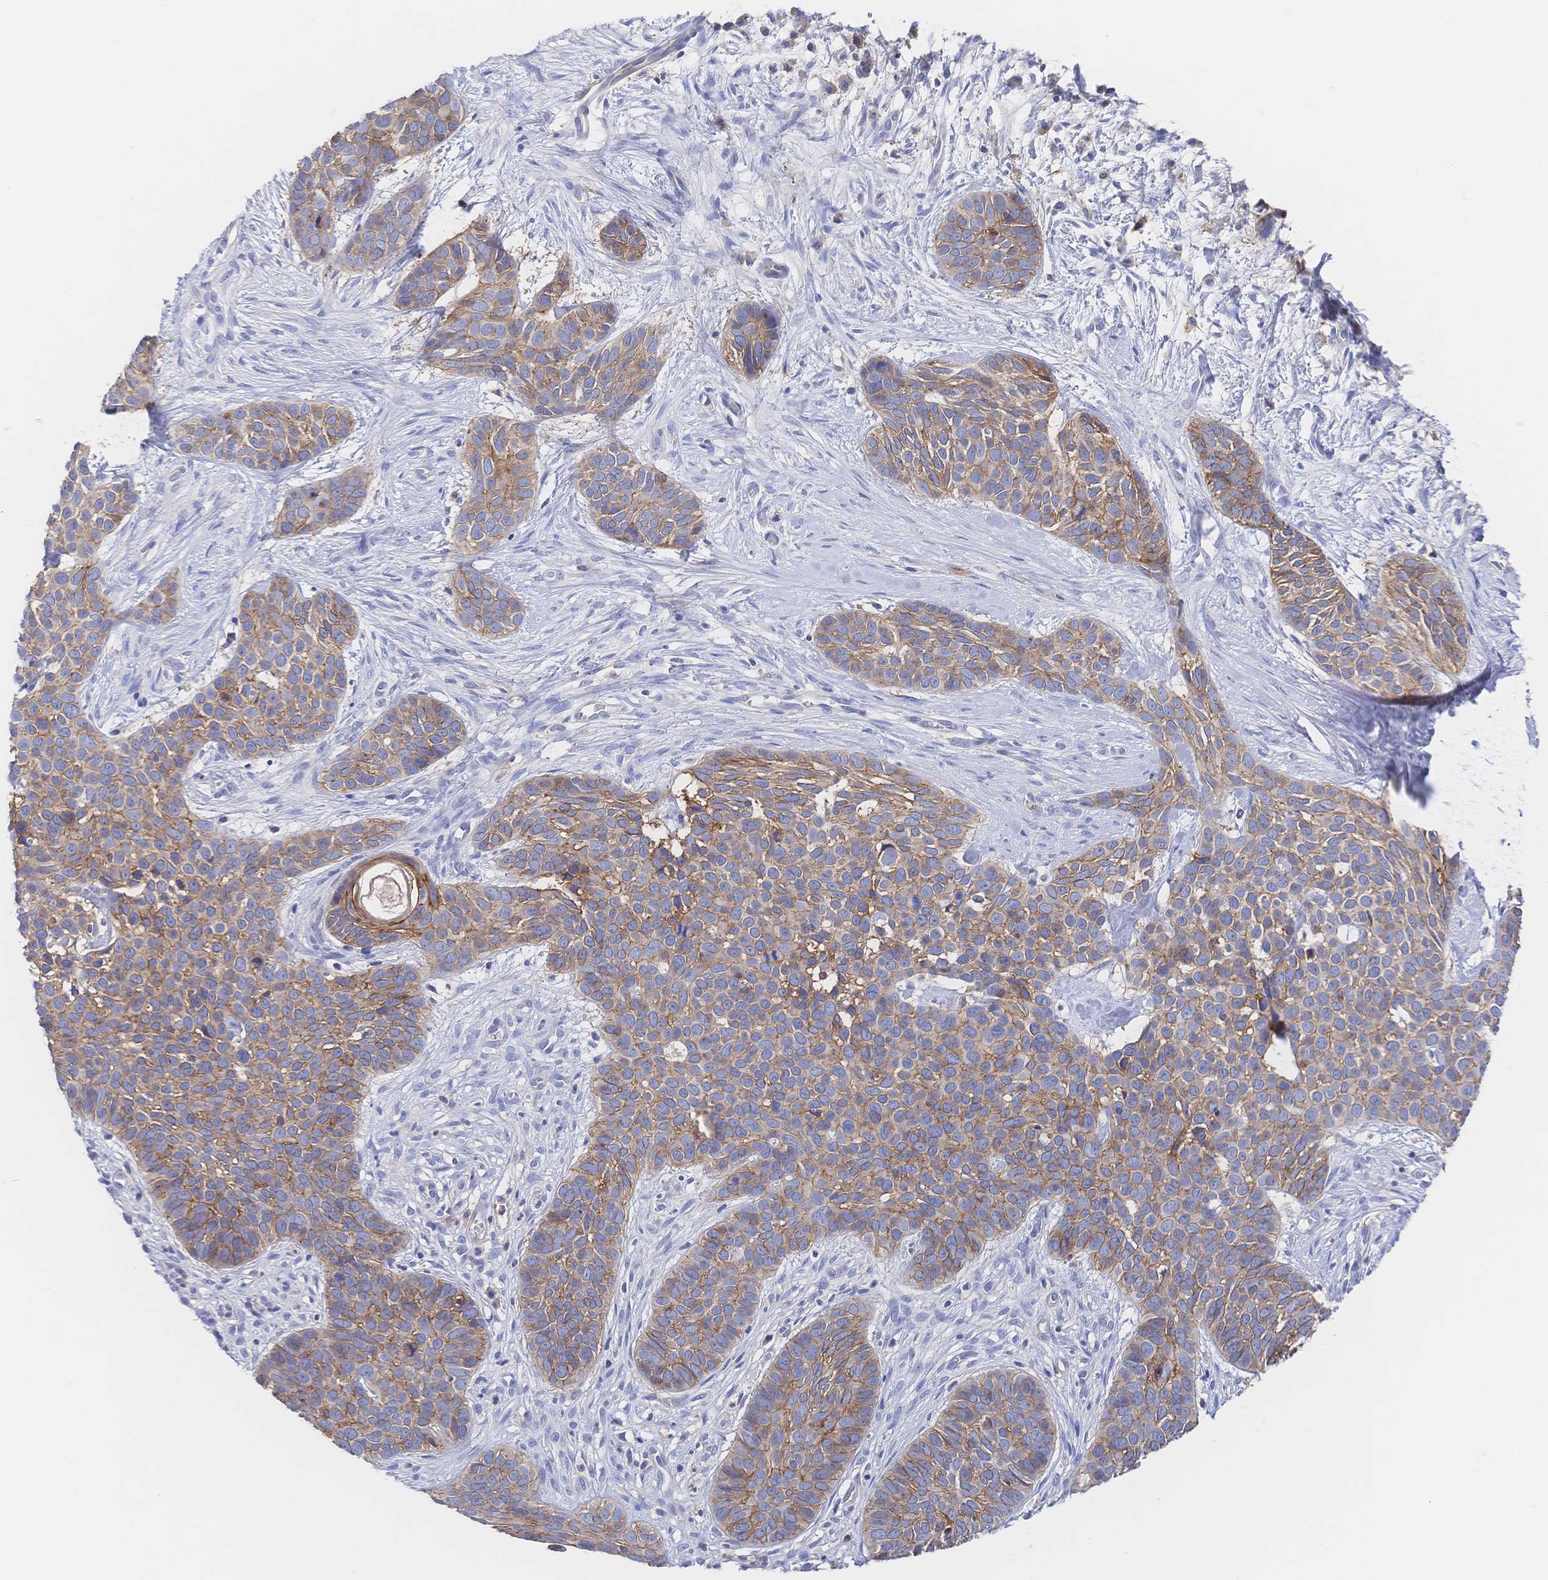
{"staining": {"intensity": "moderate", "quantity": "25%-75%", "location": "cytoplasmic/membranous"}, "tissue": "skin cancer", "cell_type": "Tumor cells", "image_type": "cancer", "snomed": [{"axis": "morphology", "description": "Basal cell carcinoma"}, {"axis": "topography", "description": "Skin"}], "caption": "The histopathology image exhibits a brown stain indicating the presence of a protein in the cytoplasmic/membranous of tumor cells in basal cell carcinoma (skin).", "gene": "F11R", "patient": {"sex": "male", "age": 69}}